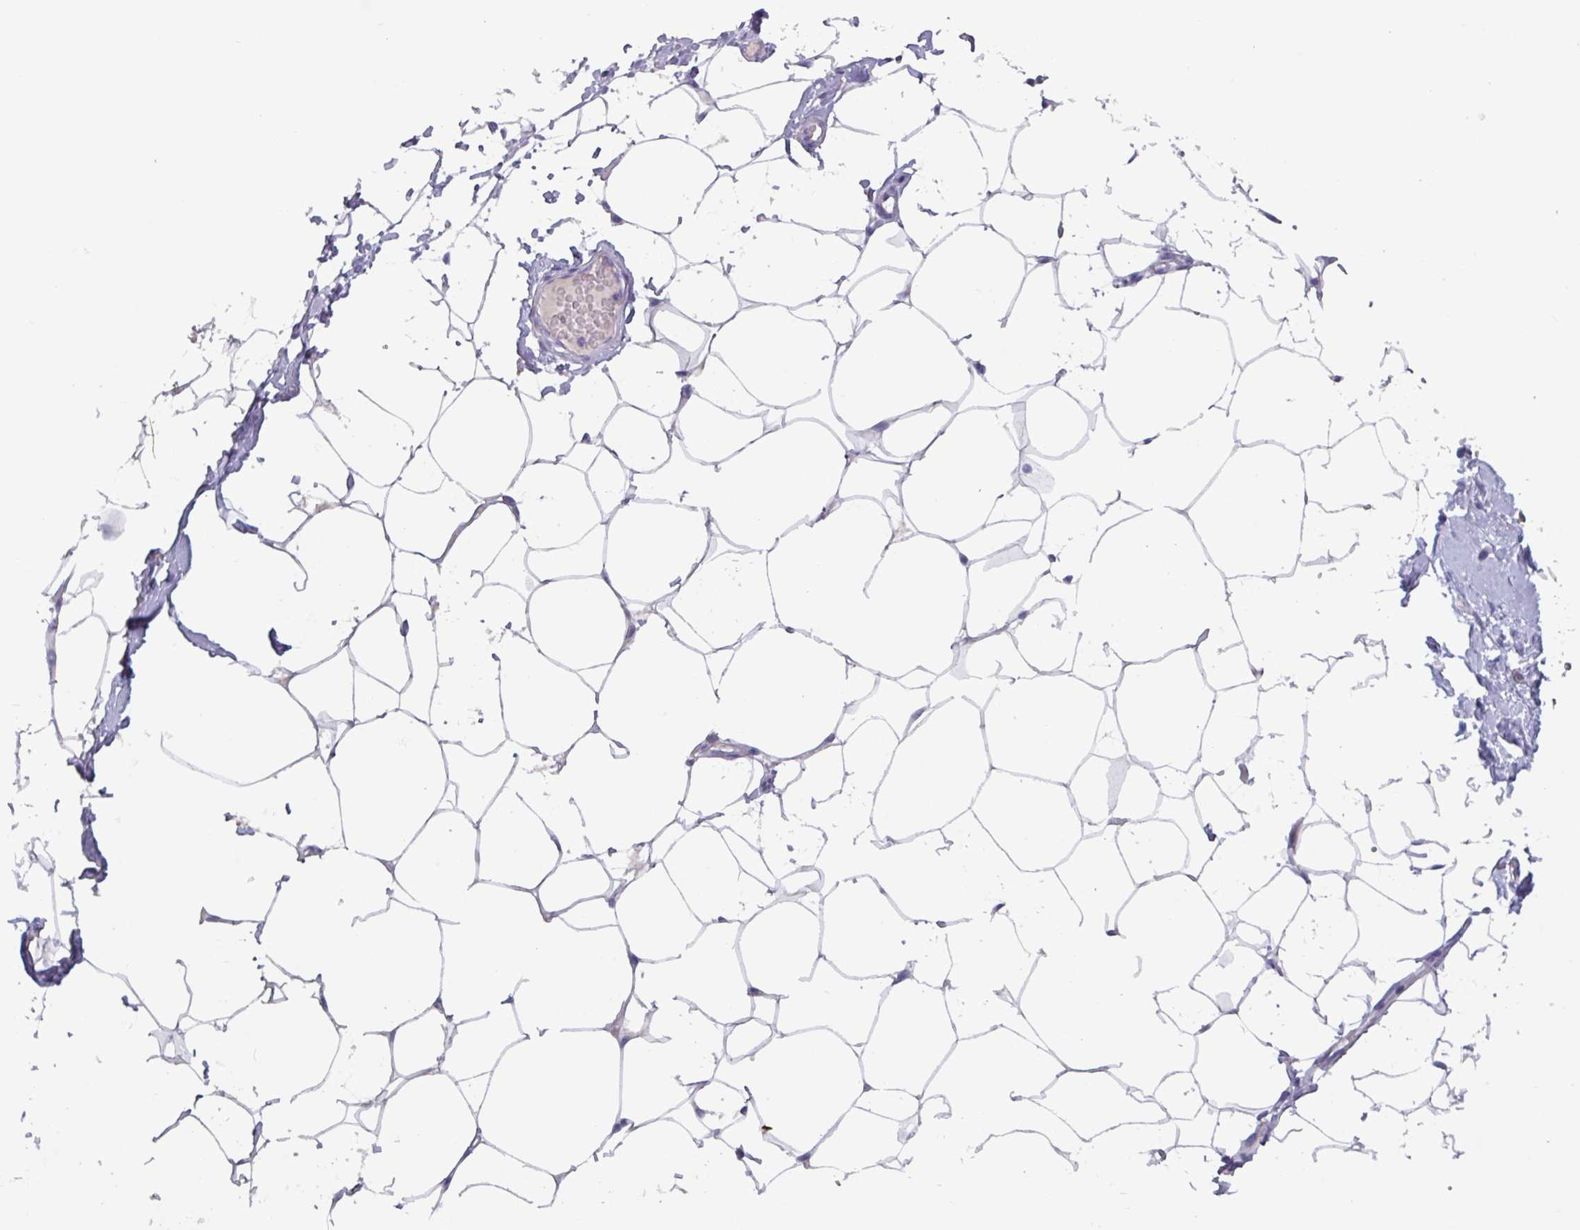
{"staining": {"intensity": "negative", "quantity": "none", "location": "none"}, "tissue": "breast", "cell_type": "Adipocytes", "image_type": "normal", "snomed": [{"axis": "morphology", "description": "Normal tissue, NOS"}, {"axis": "topography", "description": "Breast"}], "caption": "Breast stained for a protein using immunohistochemistry shows no staining adipocytes.", "gene": "OR2T10", "patient": {"sex": "female", "age": 27}}